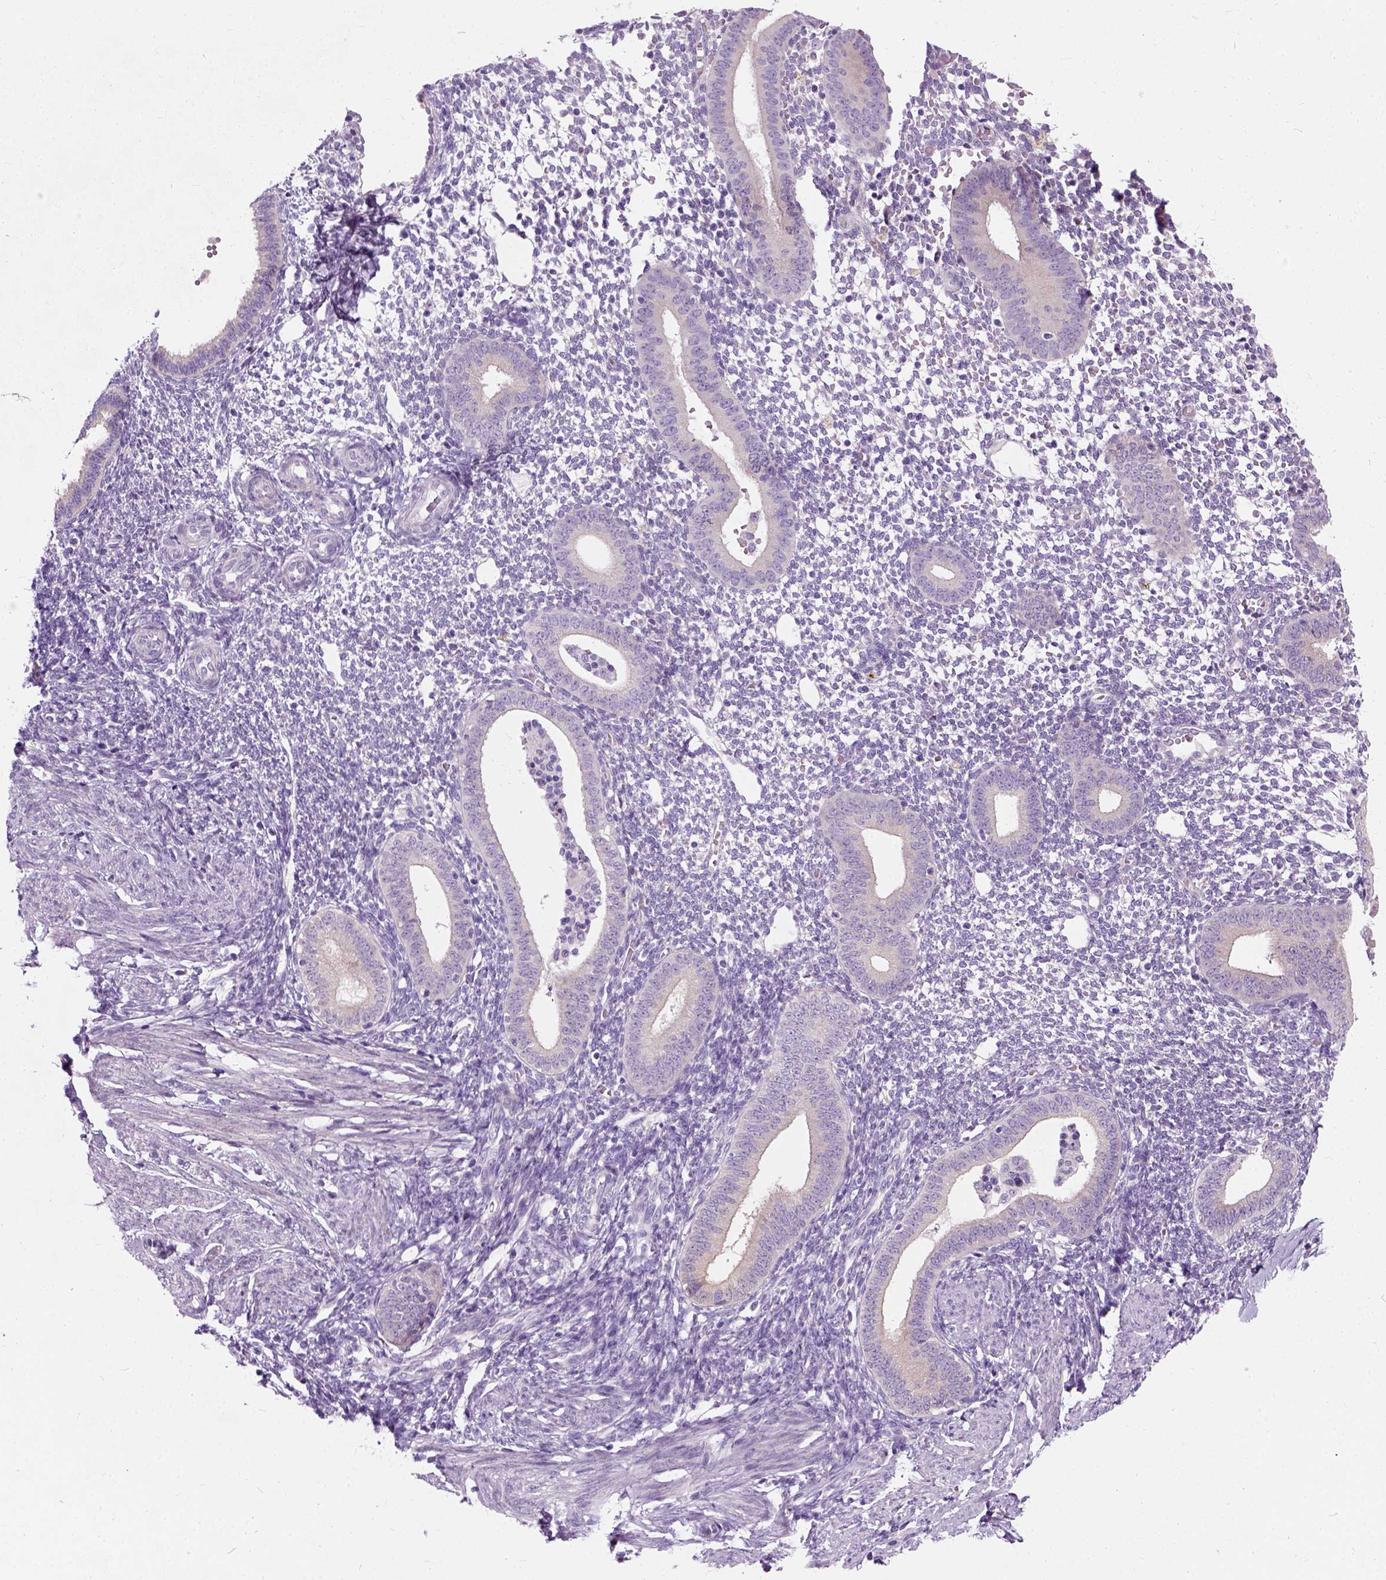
{"staining": {"intensity": "negative", "quantity": "none", "location": "none"}, "tissue": "endometrium", "cell_type": "Cells in endometrial stroma", "image_type": "normal", "snomed": [{"axis": "morphology", "description": "Normal tissue, NOS"}, {"axis": "topography", "description": "Endometrium"}], "caption": "High power microscopy histopathology image of an IHC histopathology image of normal endometrium, revealing no significant positivity in cells in endometrial stroma. The staining is performed using DAB (3,3'-diaminobenzidine) brown chromogen with nuclei counter-stained in using hematoxylin.", "gene": "TRIM72", "patient": {"sex": "female", "age": 40}}